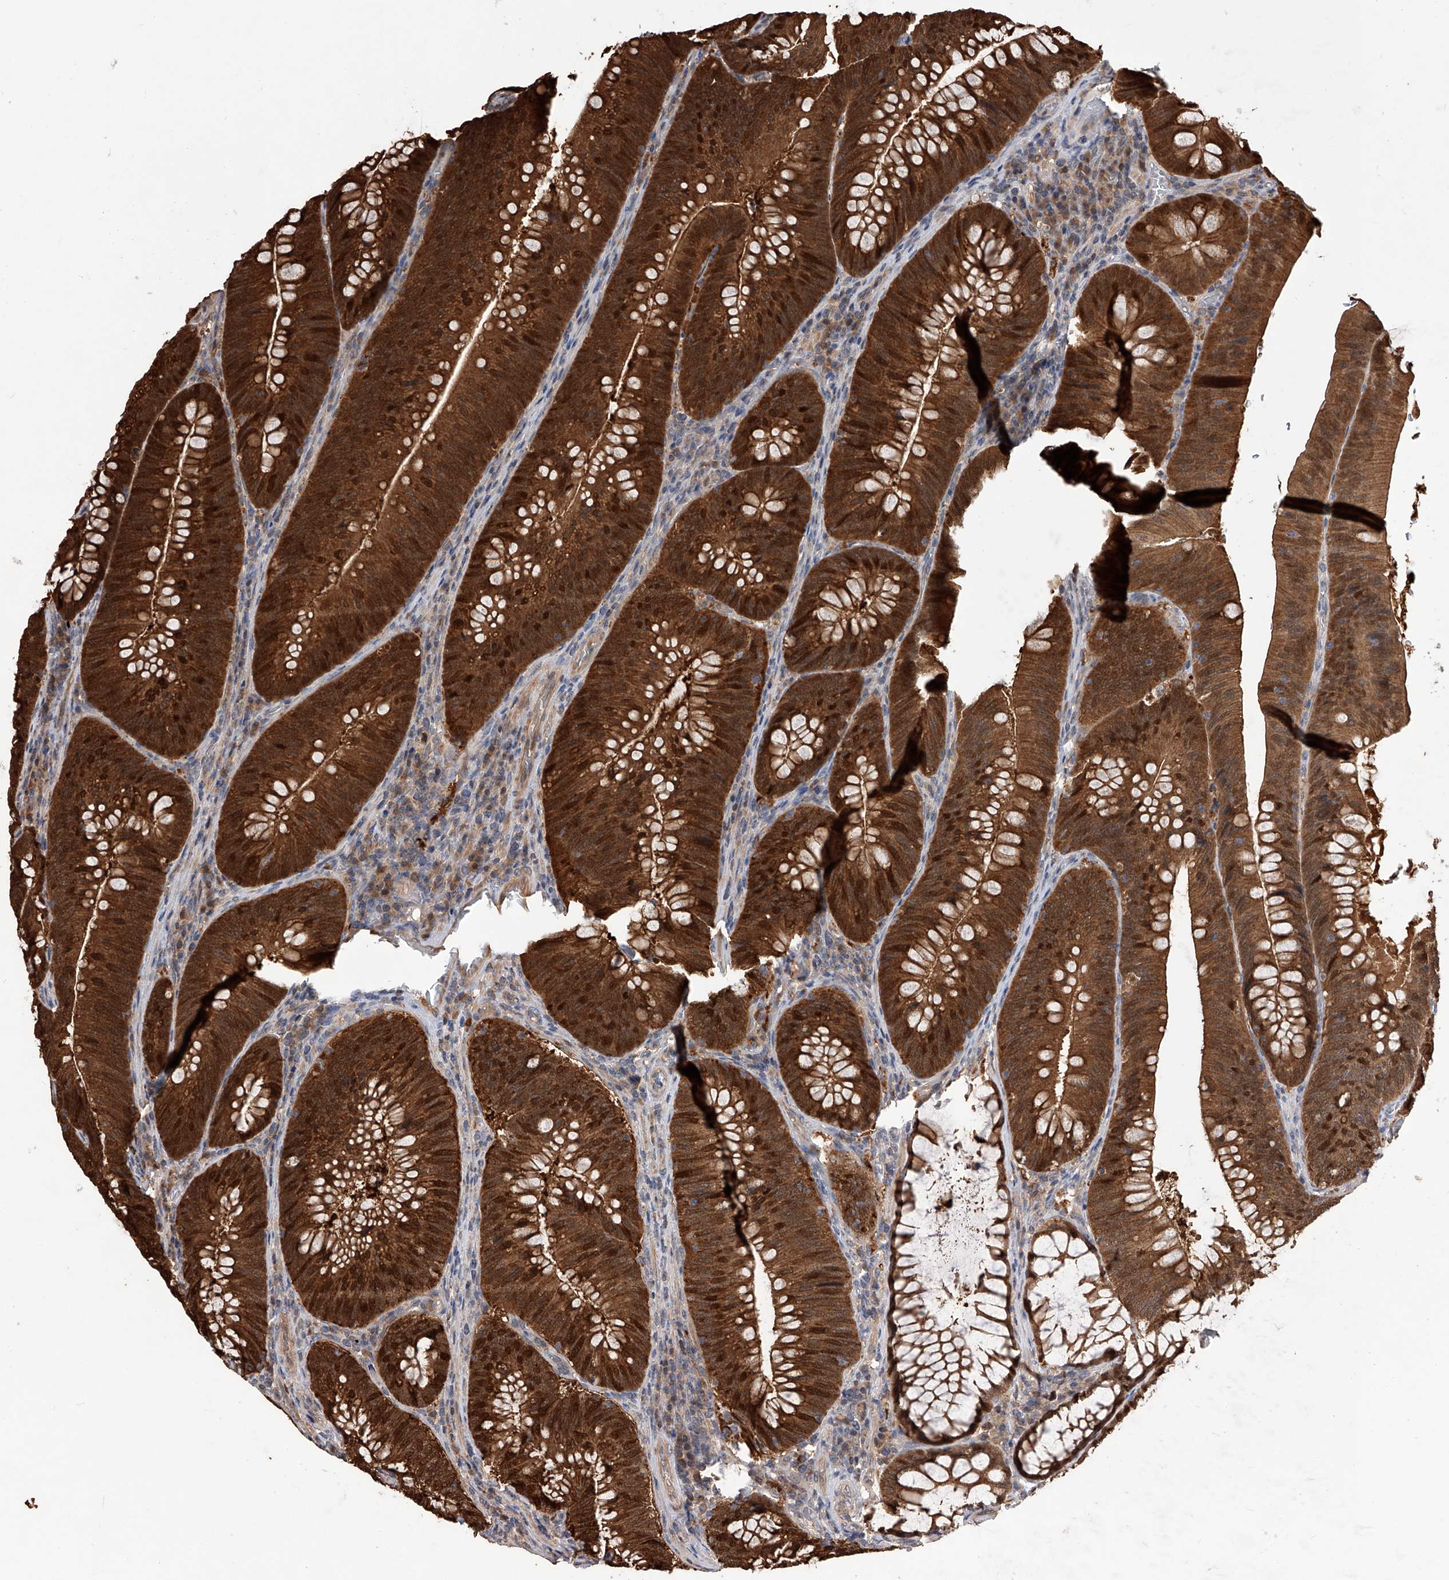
{"staining": {"intensity": "strong", "quantity": ">75%", "location": "cytoplasmic/membranous,nuclear"}, "tissue": "colorectal cancer", "cell_type": "Tumor cells", "image_type": "cancer", "snomed": [{"axis": "morphology", "description": "Normal tissue, NOS"}, {"axis": "topography", "description": "Colon"}], "caption": "High-magnification brightfield microscopy of colorectal cancer stained with DAB (3,3'-diaminobenzidine) (brown) and counterstained with hematoxylin (blue). tumor cells exhibit strong cytoplasmic/membranous and nuclear positivity is present in about>75% of cells.", "gene": "GMDS", "patient": {"sex": "female", "age": 82}}